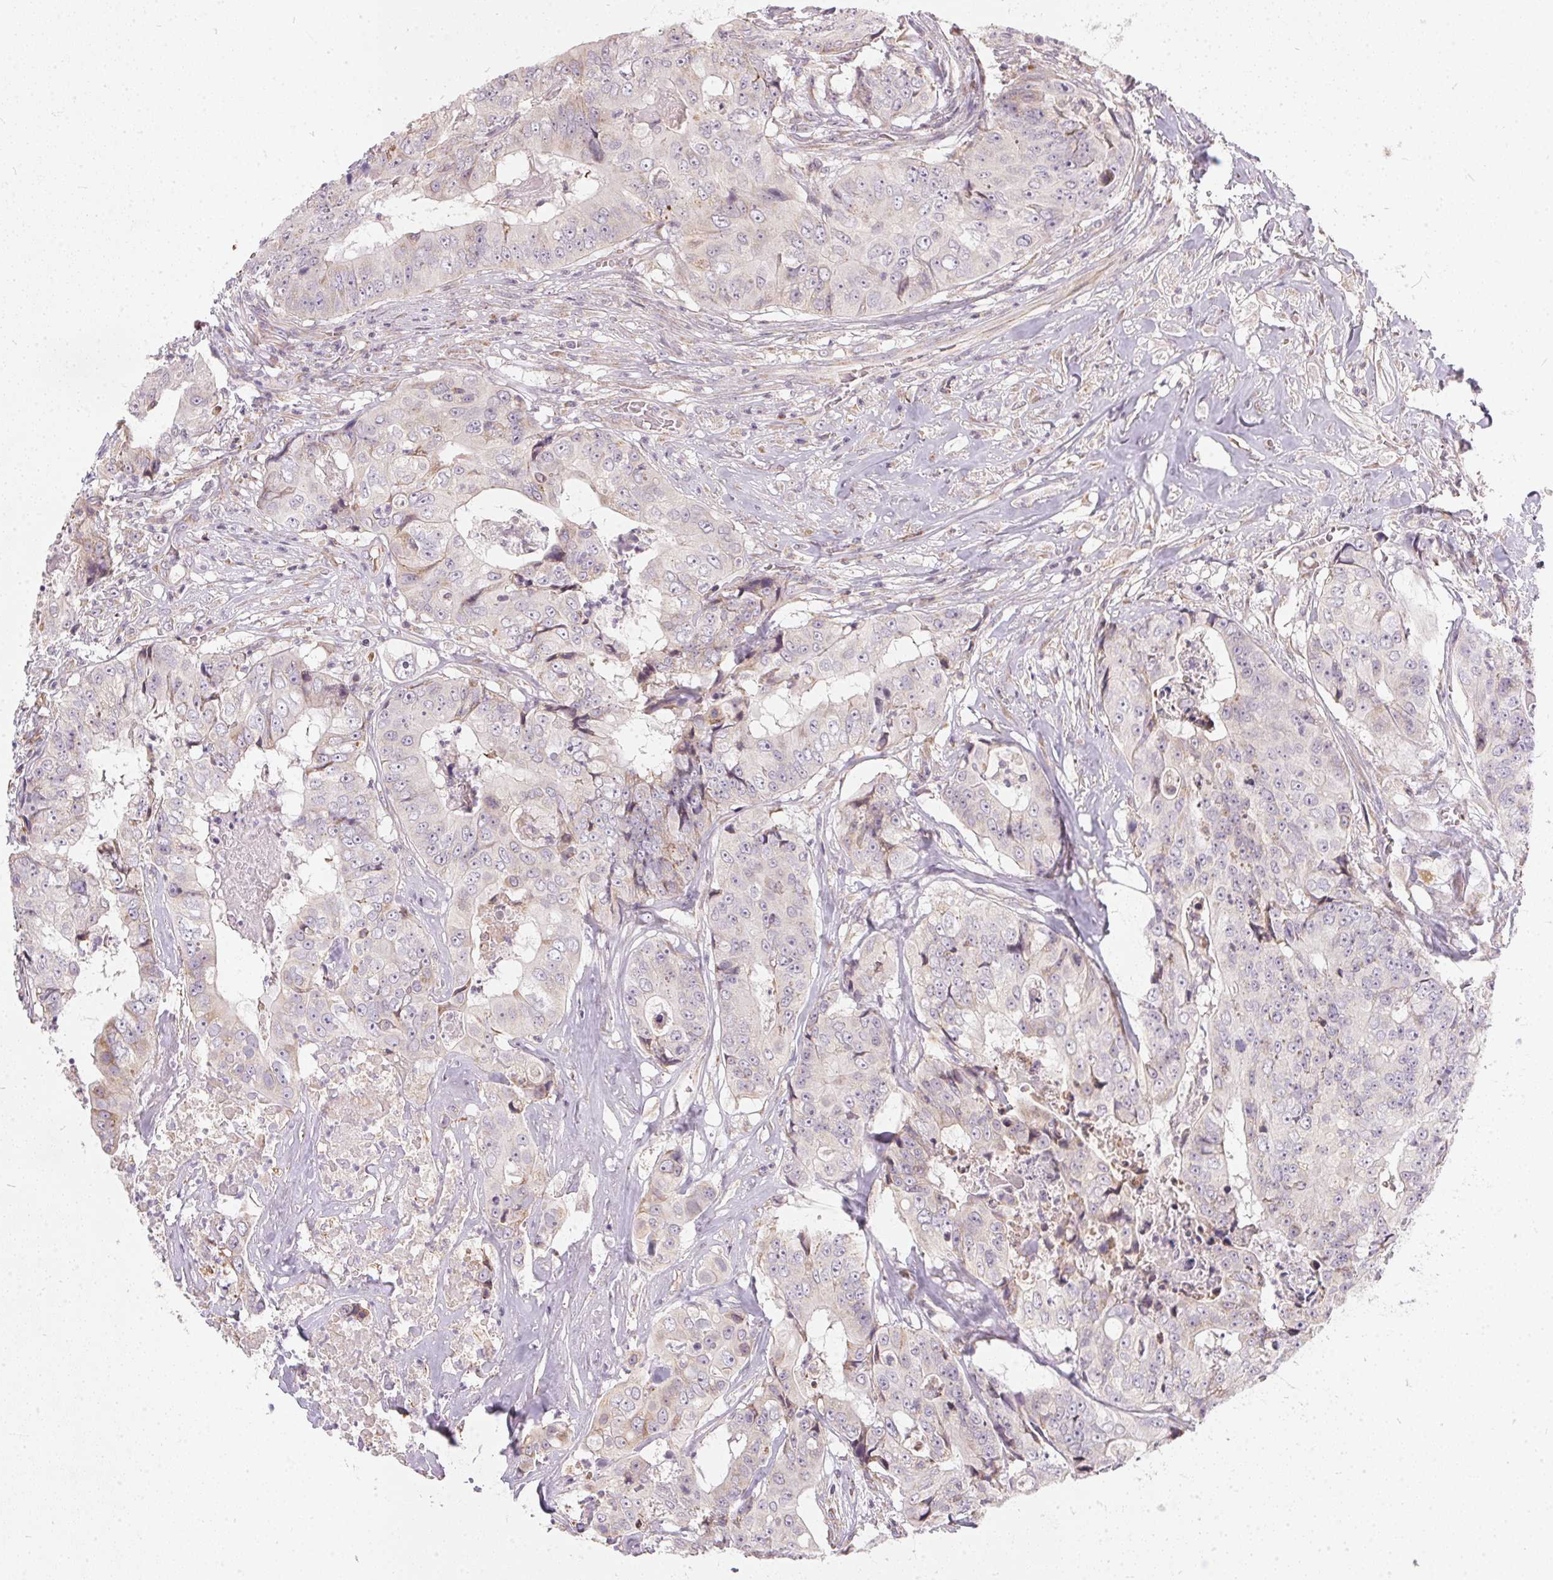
{"staining": {"intensity": "negative", "quantity": "none", "location": "none"}, "tissue": "colorectal cancer", "cell_type": "Tumor cells", "image_type": "cancer", "snomed": [{"axis": "morphology", "description": "Adenocarcinoma, NOS"}, {"axis": "topography", "description": "Rectum"}], "caption": "A high-resolution image shows IHC staining of colorectal cancer, which exhibits no significant positivity in tumor cells.", "gene": "VWA5B2", "patient": {"sex": "female", "age": 62}}